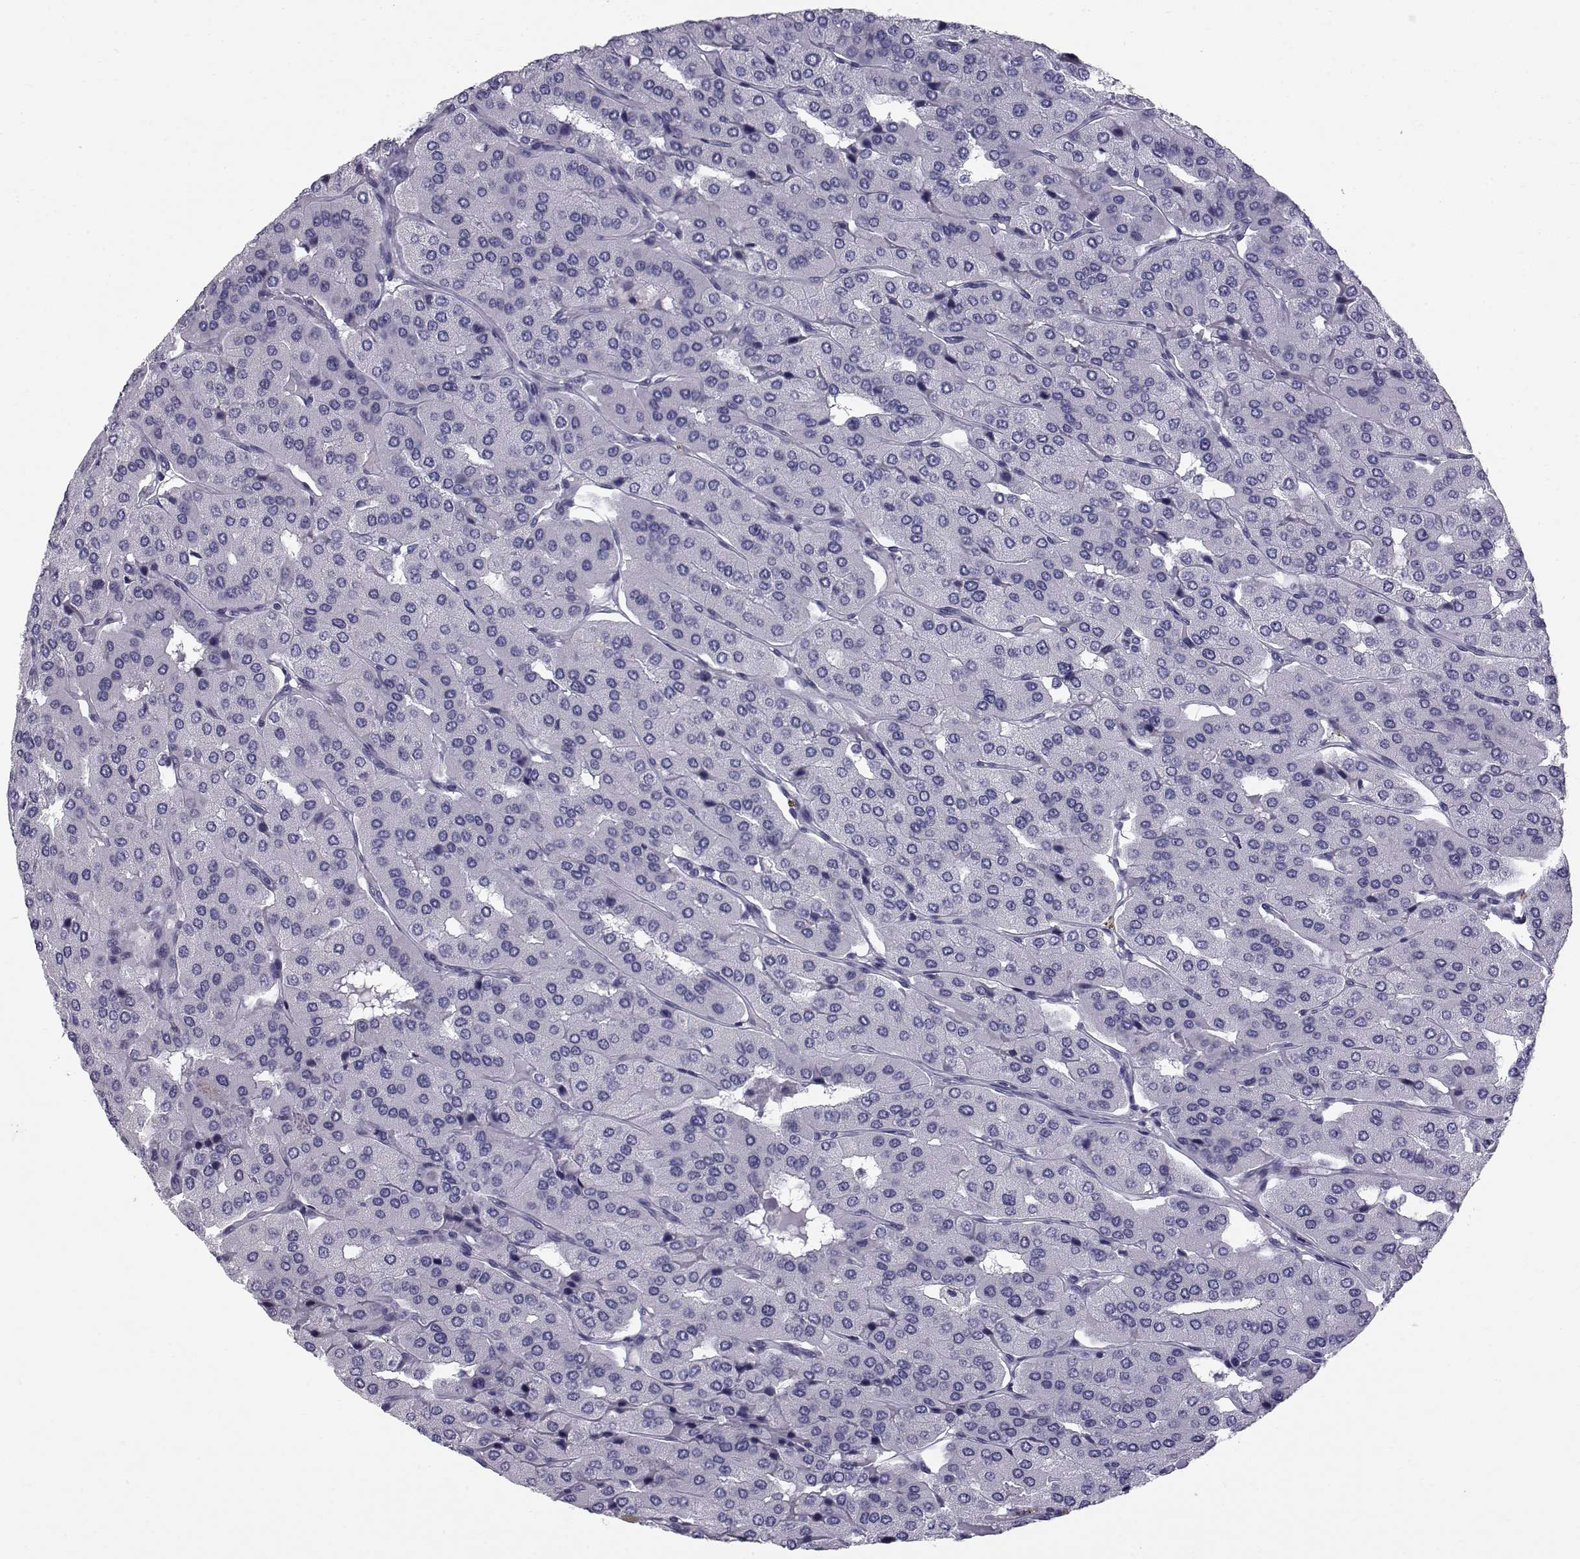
{"staining": {"intensity": "negative", "quantity": "none", "location": "none"}, "tissue": "parathyroid gland", "cell_type": "Glandular cells", "image_type": "normal", "snomed": [{"axis": "morphology", "description": "Normal tissue, NOS"}, {"axis": "morphology", "description": "Adenoma, NOS"}, {"axis": "topography", "description": "Parathyroid gland"}], "caption": "Glandular cells are negative for protein expression in unremarkable human parathyroid gland. (Immunohistochemistry (ihc), brightfield microscopy, high magnification).", "gene": "RNASE12", "patient": {"sex": "female", "age": 86}}